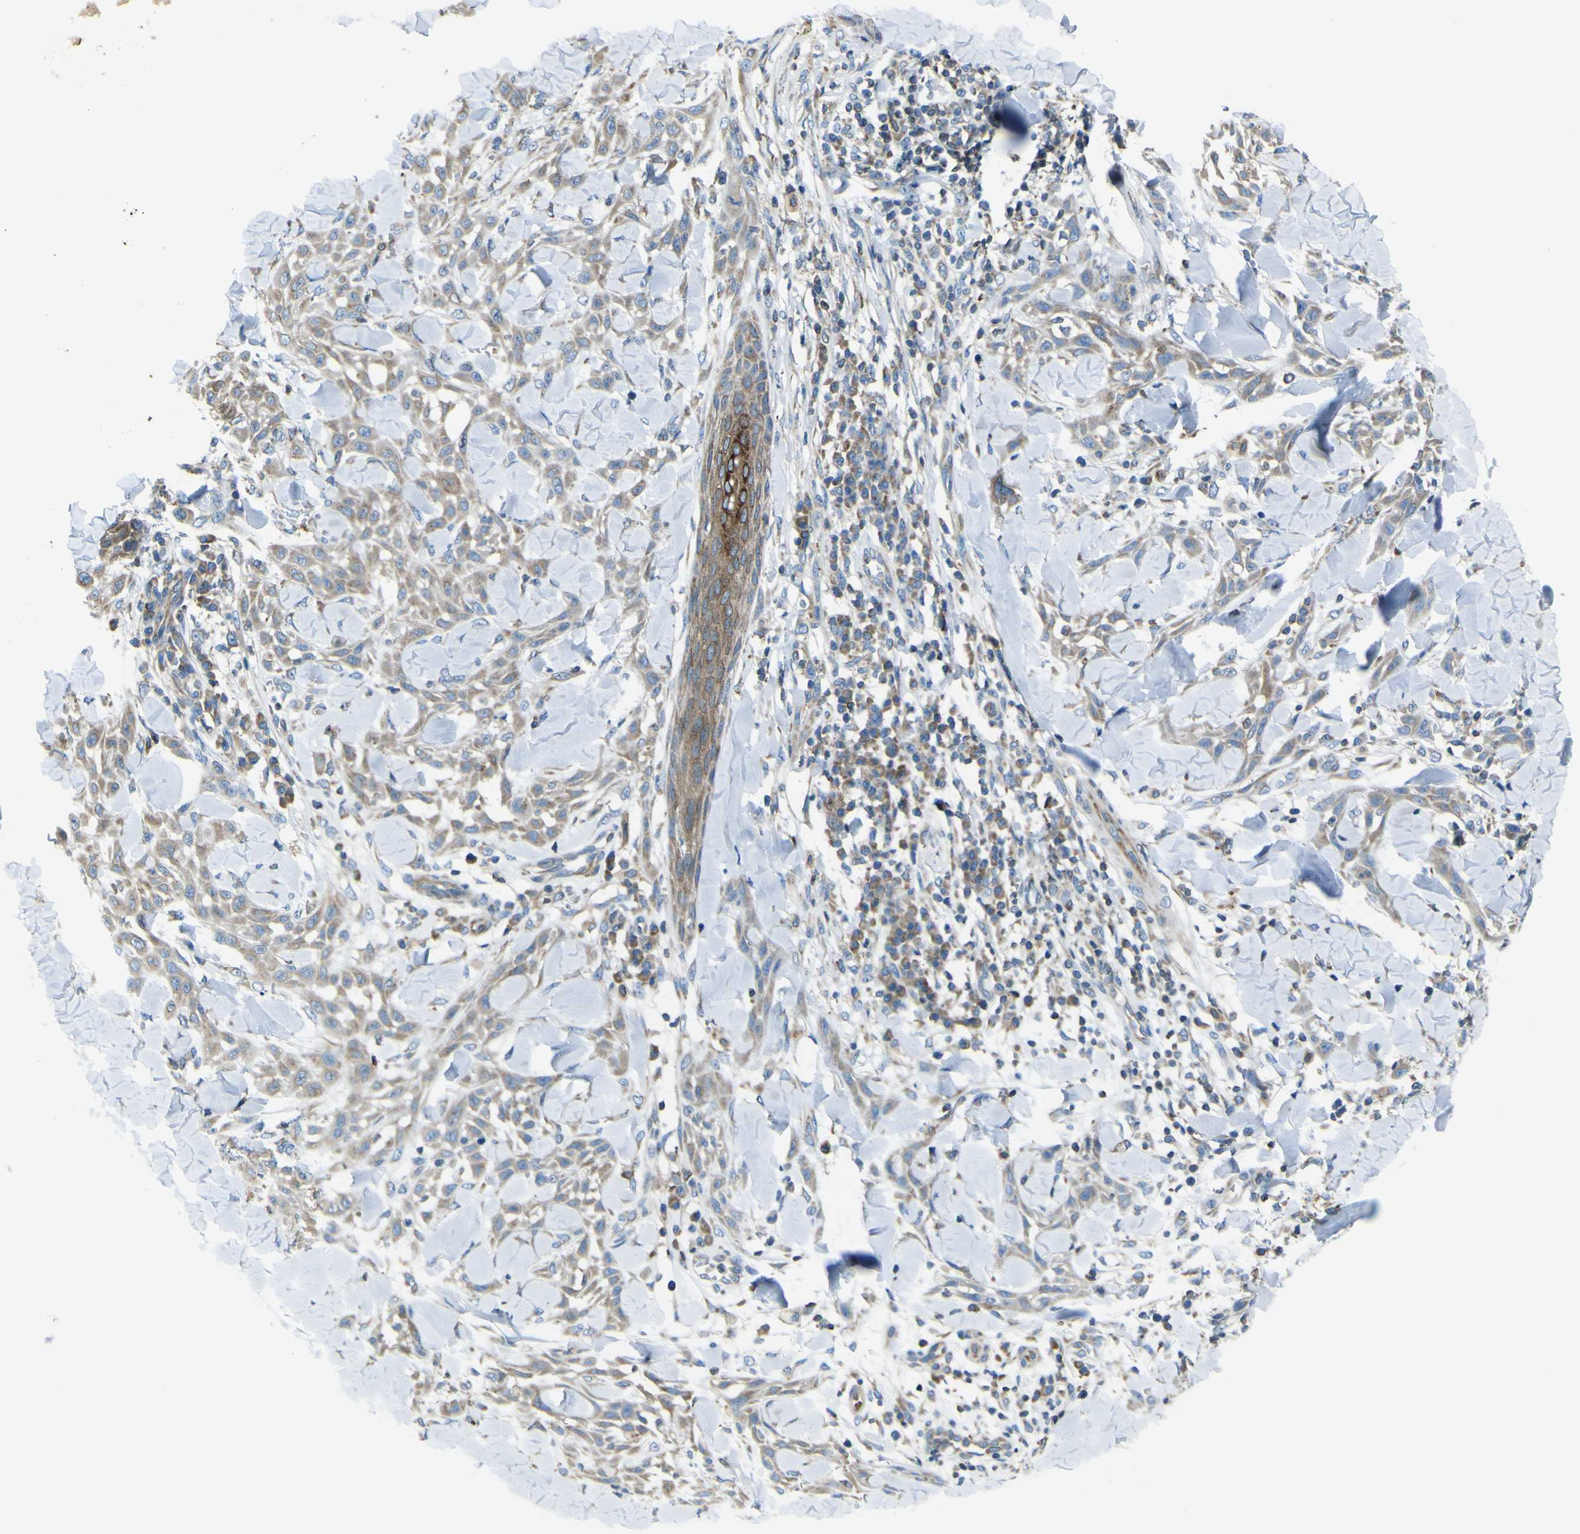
{"staining": {"intensity": "moderate", "quantity": ">75%", "location": "cytoplasmic/membranous"}, "tissue": "skin cancer", "cell_type": "Tumor cells", "image_type": "cancer", "snomed": [{"axis": "morphology", "description": "Squamous cell carcinoma, NOS"}, {"axis": "topography", "description": "Skin"}], "caption": "Immunohistochemical staining of squamous cell carcinoma (skin) demonstrates medium levels of moderate cytoplasmic/membranous protein expression in approximately >75% of tumor cells. The protein is shown in brown color, while the nuclei are stained blue.", "gene": "STIM1", "patient": {"sex": "male", "age": 24}}